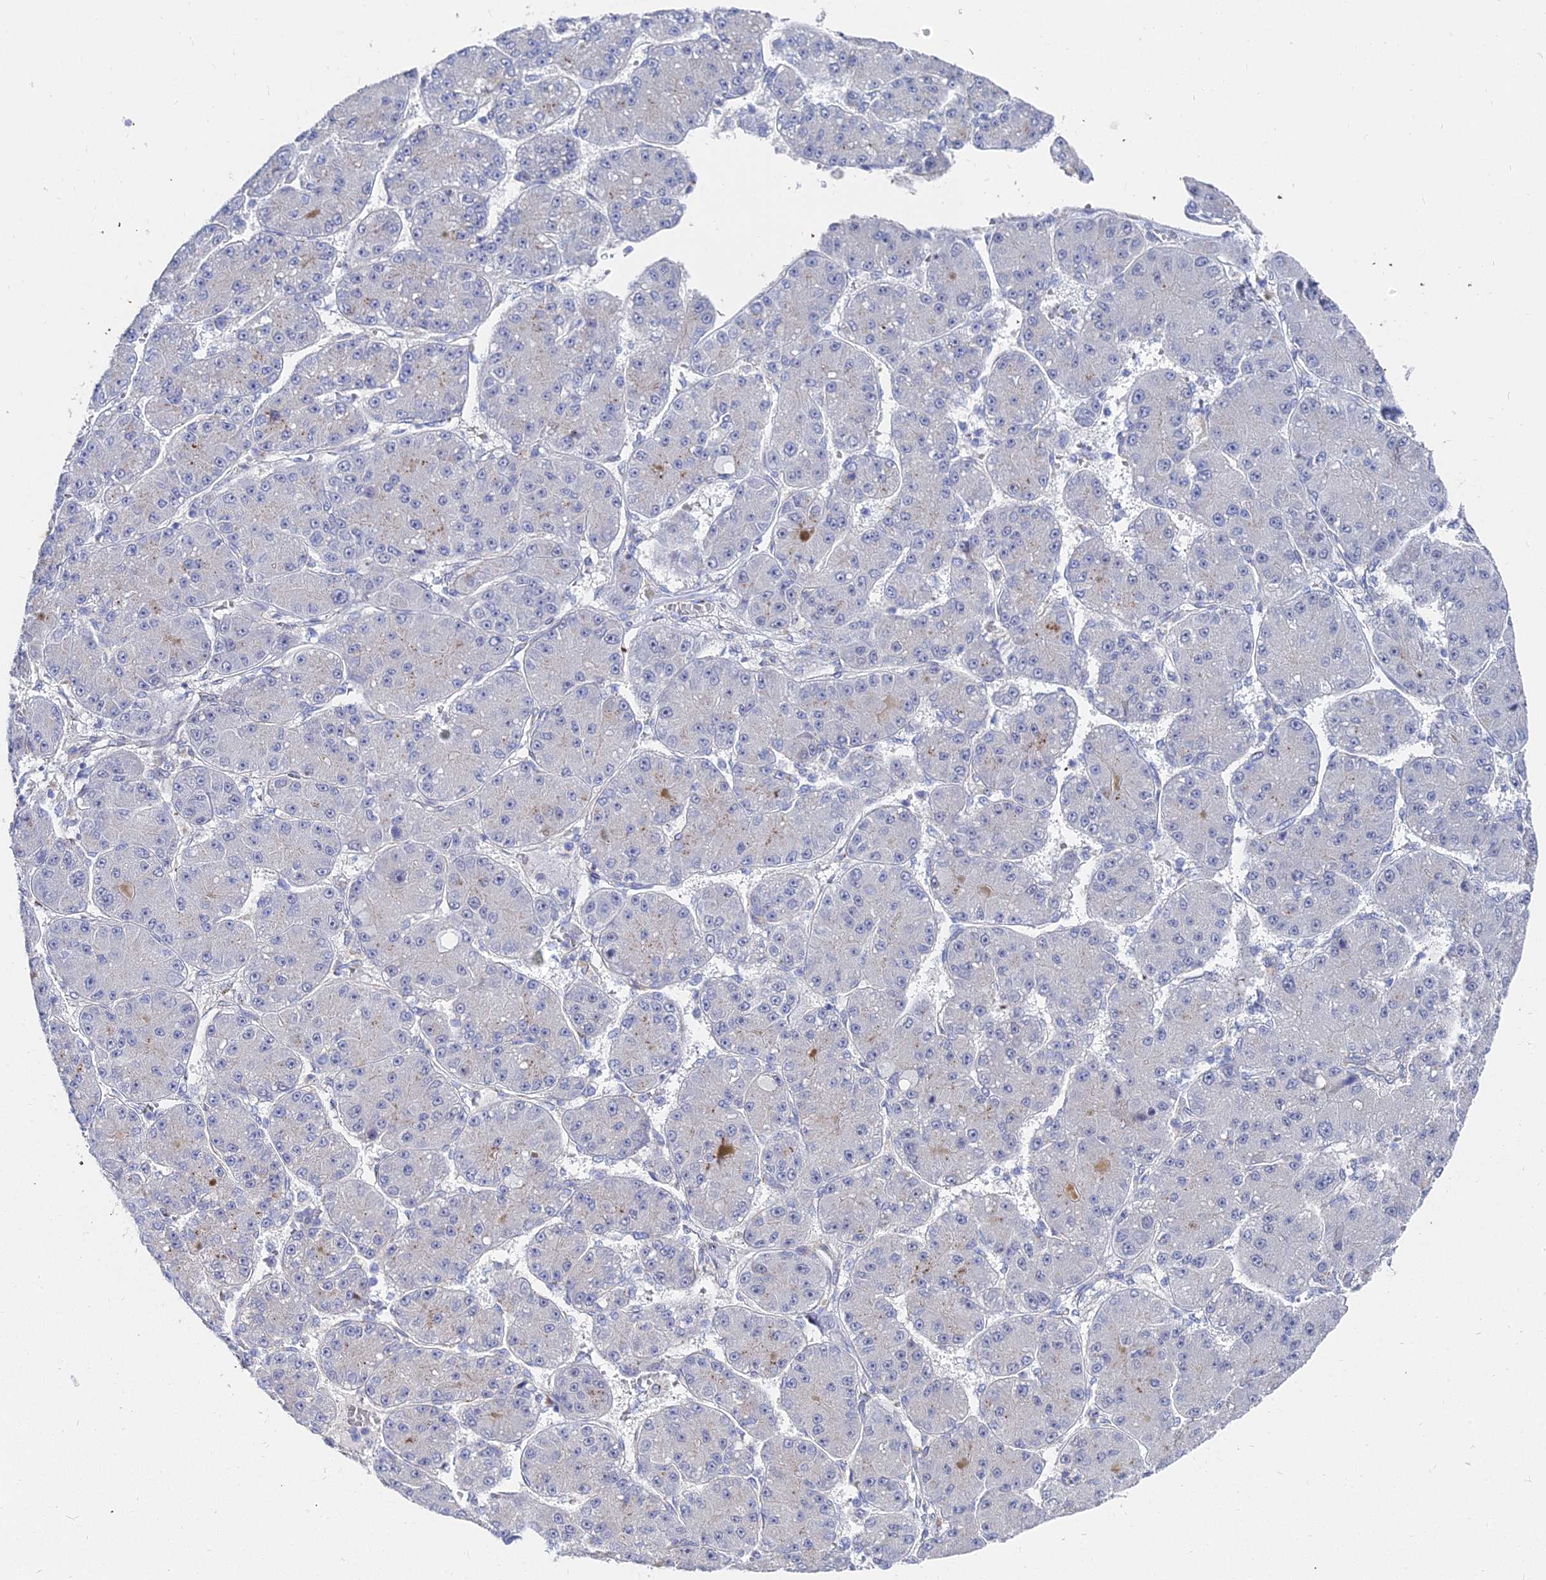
{"staining": {"intensity": "negative", "quantity": "none", "location": "none"}, "tissue": "liver cancer", "cell_type": "Tumor cells", "image_type": "cancer", "snomed": [{"axis": "morphology", "description": "Carcinoma, Hepatocellular, NOS"}, {"axis": "topography", "description": "Liver"}], "caption": "IHC of human liver cancer exhibits no positivity in tumor cells.", "gene": "BORCS8", "patient": {"sex": "male", "age": 67}}